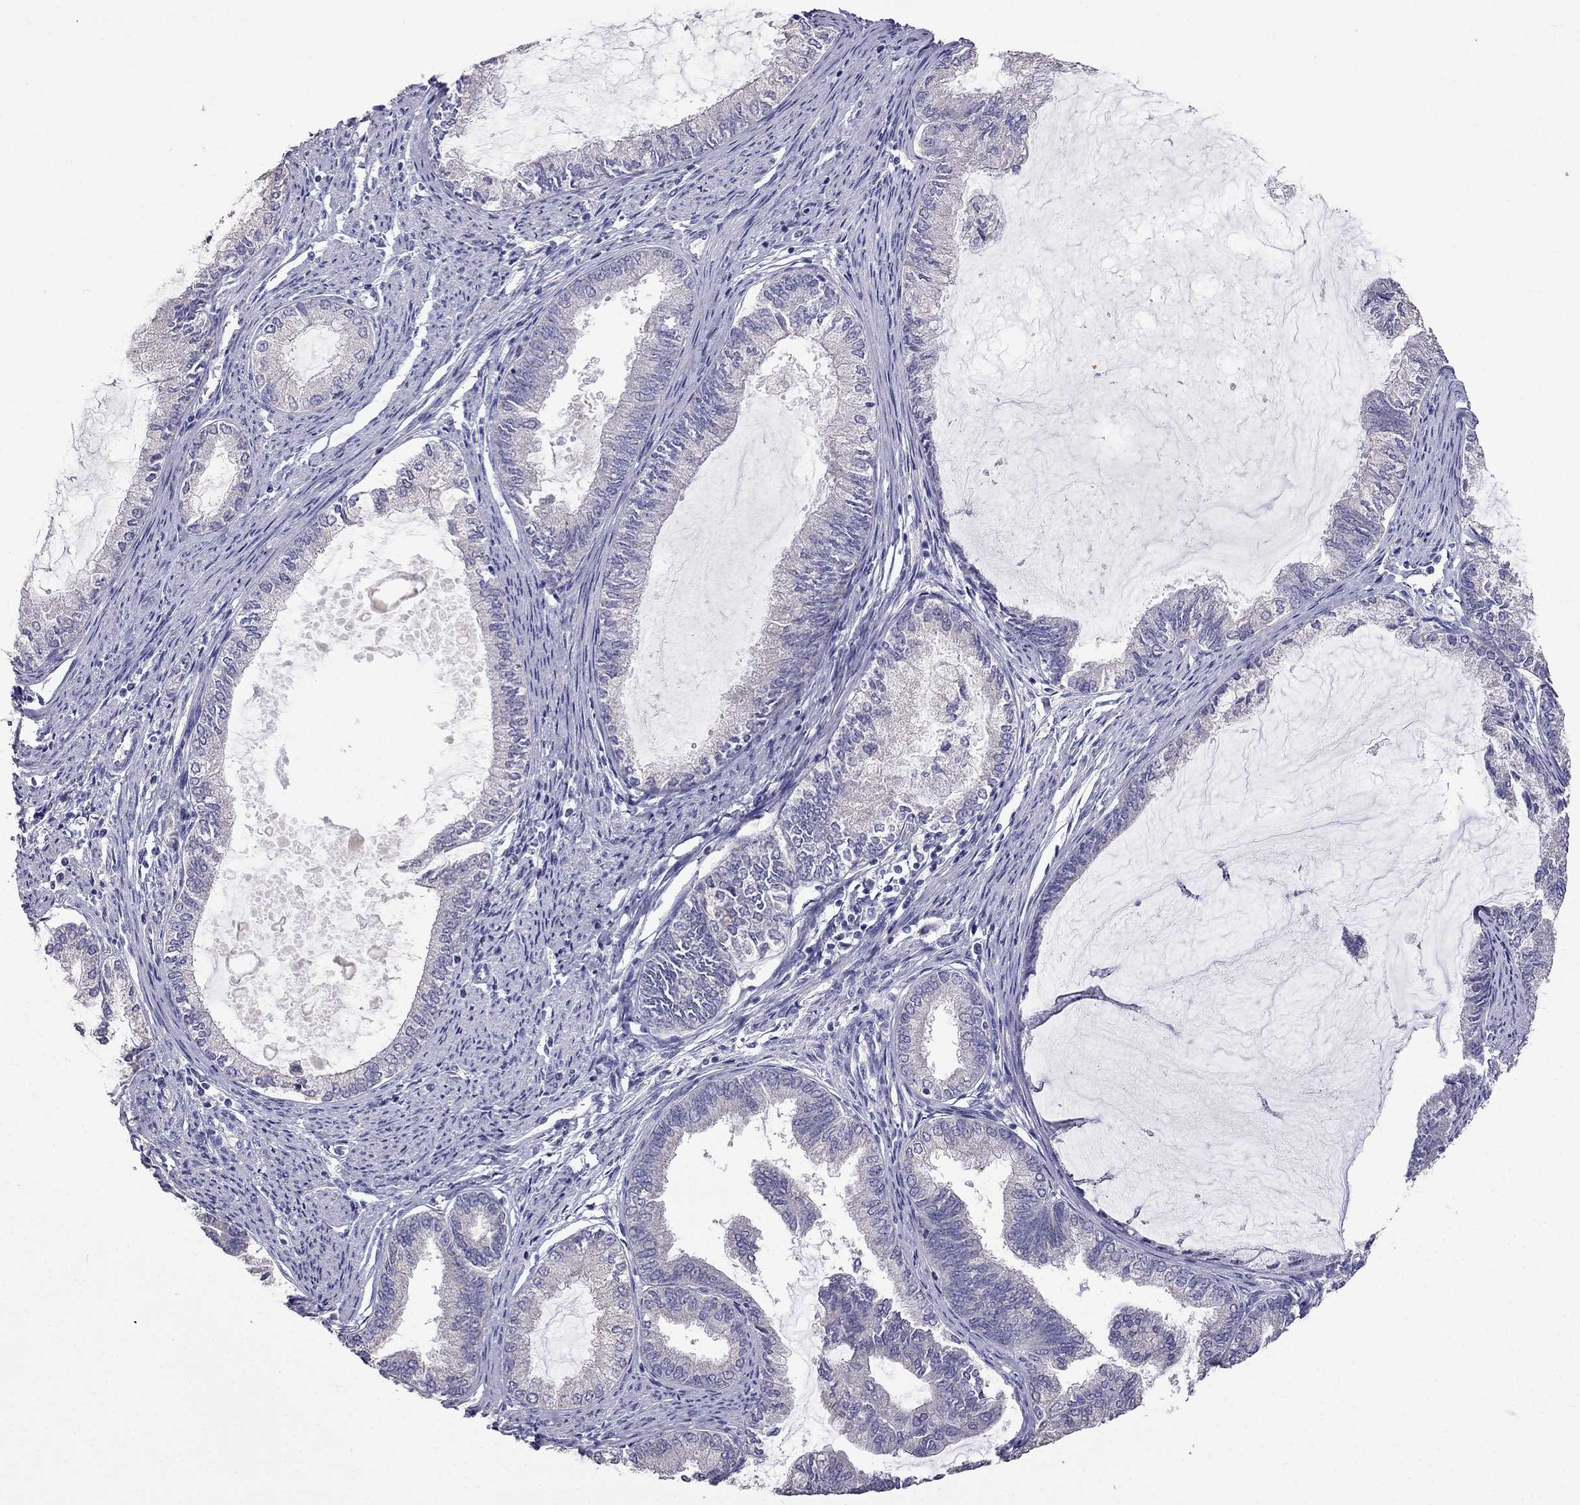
{"staining": {"intensity": "negative", "quantity": "none", "location": "none"}, "tissue": "endometrial cancer", "cell_type": "Tumor cells", "image_type": "cancer", "snomed": [{"axis": "morphology", "description": "Adenocarcinoma, NOS"}, {"axis": "topography", "description": "Endometrium"}], "caption": "Histopathology image shows no protein staining in tumor cells of endometrial cancer (adenocarcinoma) tissue. The staining was performed using DAB (3,3'-diaminobenzidine) to visualize the protein expression in brown, while the nuclei were stained in blue with hematoxylin (Magnification: 20x).", "gene": "AK5", "patient": {"sex": "female", "age": 86}}